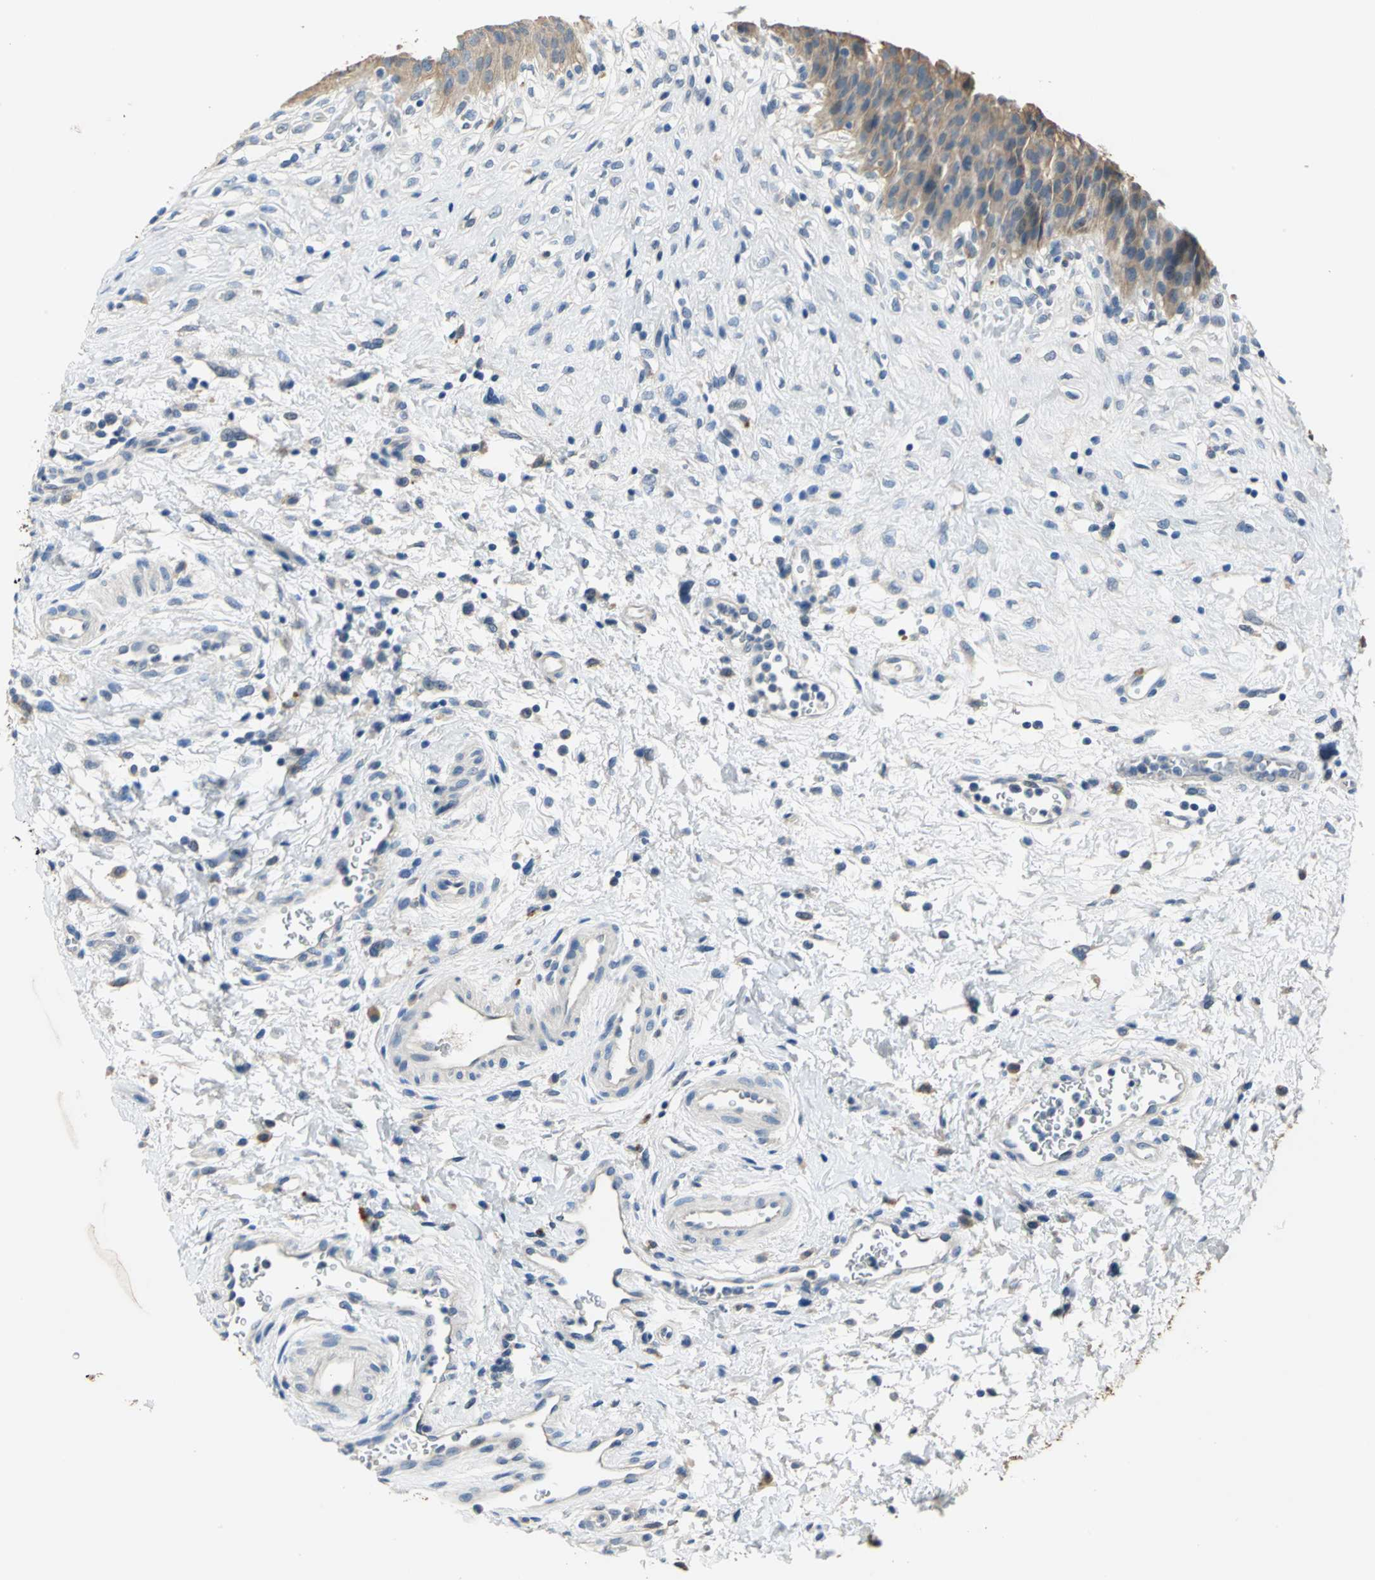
{"staining": {"intensity": "moderate", "quantity": ">75%", "location": "cytoplasmic/membranous"}, "tissue": "urinary bladder", "cell_type": "Urothelial cells", "image_type": "normal", "snomed": [{"axis": "morphology", "description": "Normal tissue, NOS"}, {"axis": "morphology", "description": "Dysplasia, NOS"}, {"axis": "topography", "description": "Urinary bladder"}], "caption": "Immunohistochemical staining of benign urinary bladder demonstrates >75% levels of moderate cytoplasmic/membranous protein staining in approximately >75% of urothelial cells. The staining is performed using DAB brown chromogen to label protein expression. The nuclei are counter-stained blue using hematoxylin.", "gene": "RASD2", "patient": {"sex": "male", "age": 35}}